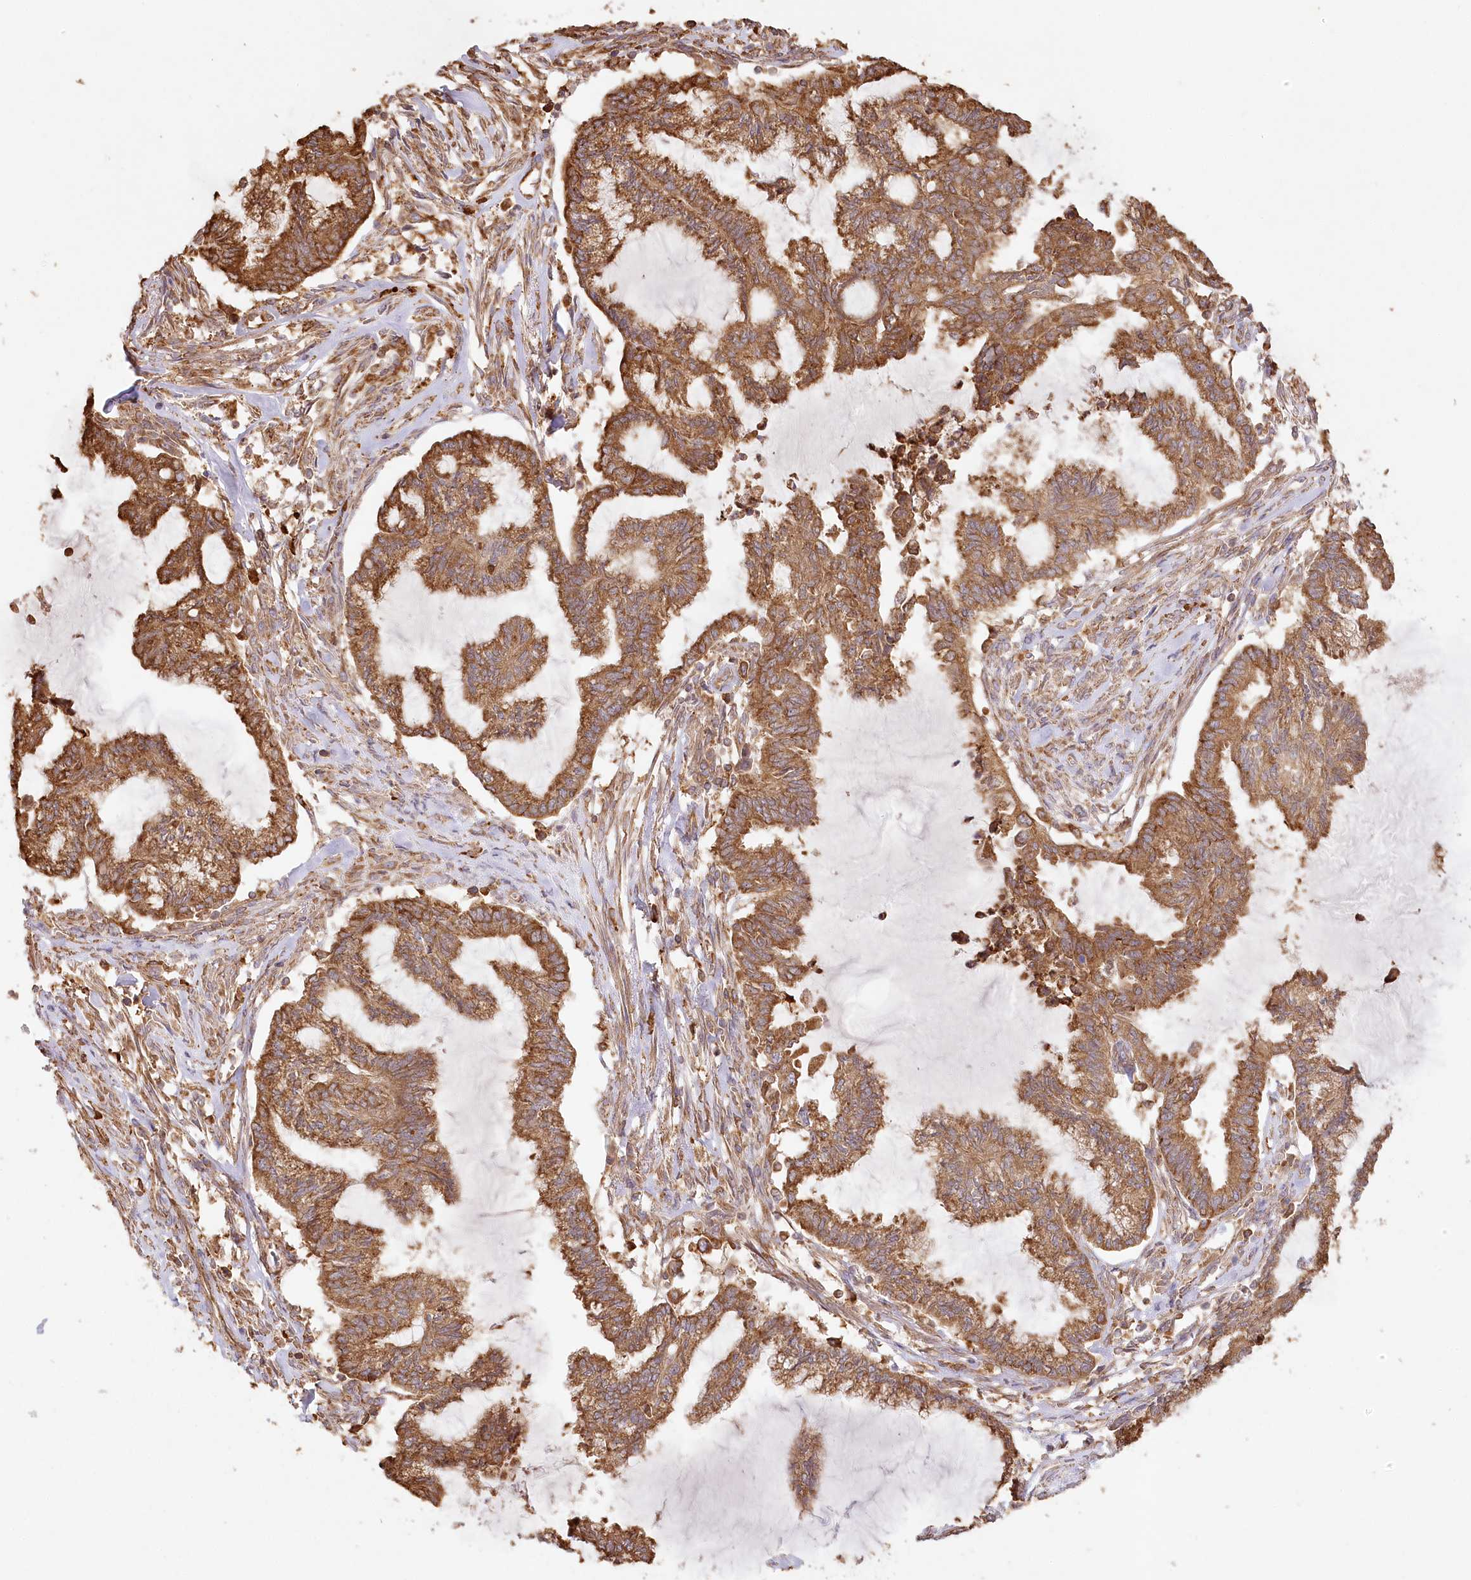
{"staining": {"intensity": "strong", "quantity": ">75%", "location": "cytoplasmic/membranous"}, "tissue": "endometrial cancer", "cell_type": "Tumor cells", "image_type": "cancer", "snomed": [{"axis": "morphology", "description": "Adenocarcinoma, NOS"}, {"axis": "topography", "description": "Endometrium"}], "caption": "Immunohistochemical staining of human endometrial adenocarcinoma exhibits high levels of strong cytoplasmic/membranous protein positivity in about >75% of tumor cells.", "gene": "ACAP2", "patient": {"sex": "female", "age": 86}}